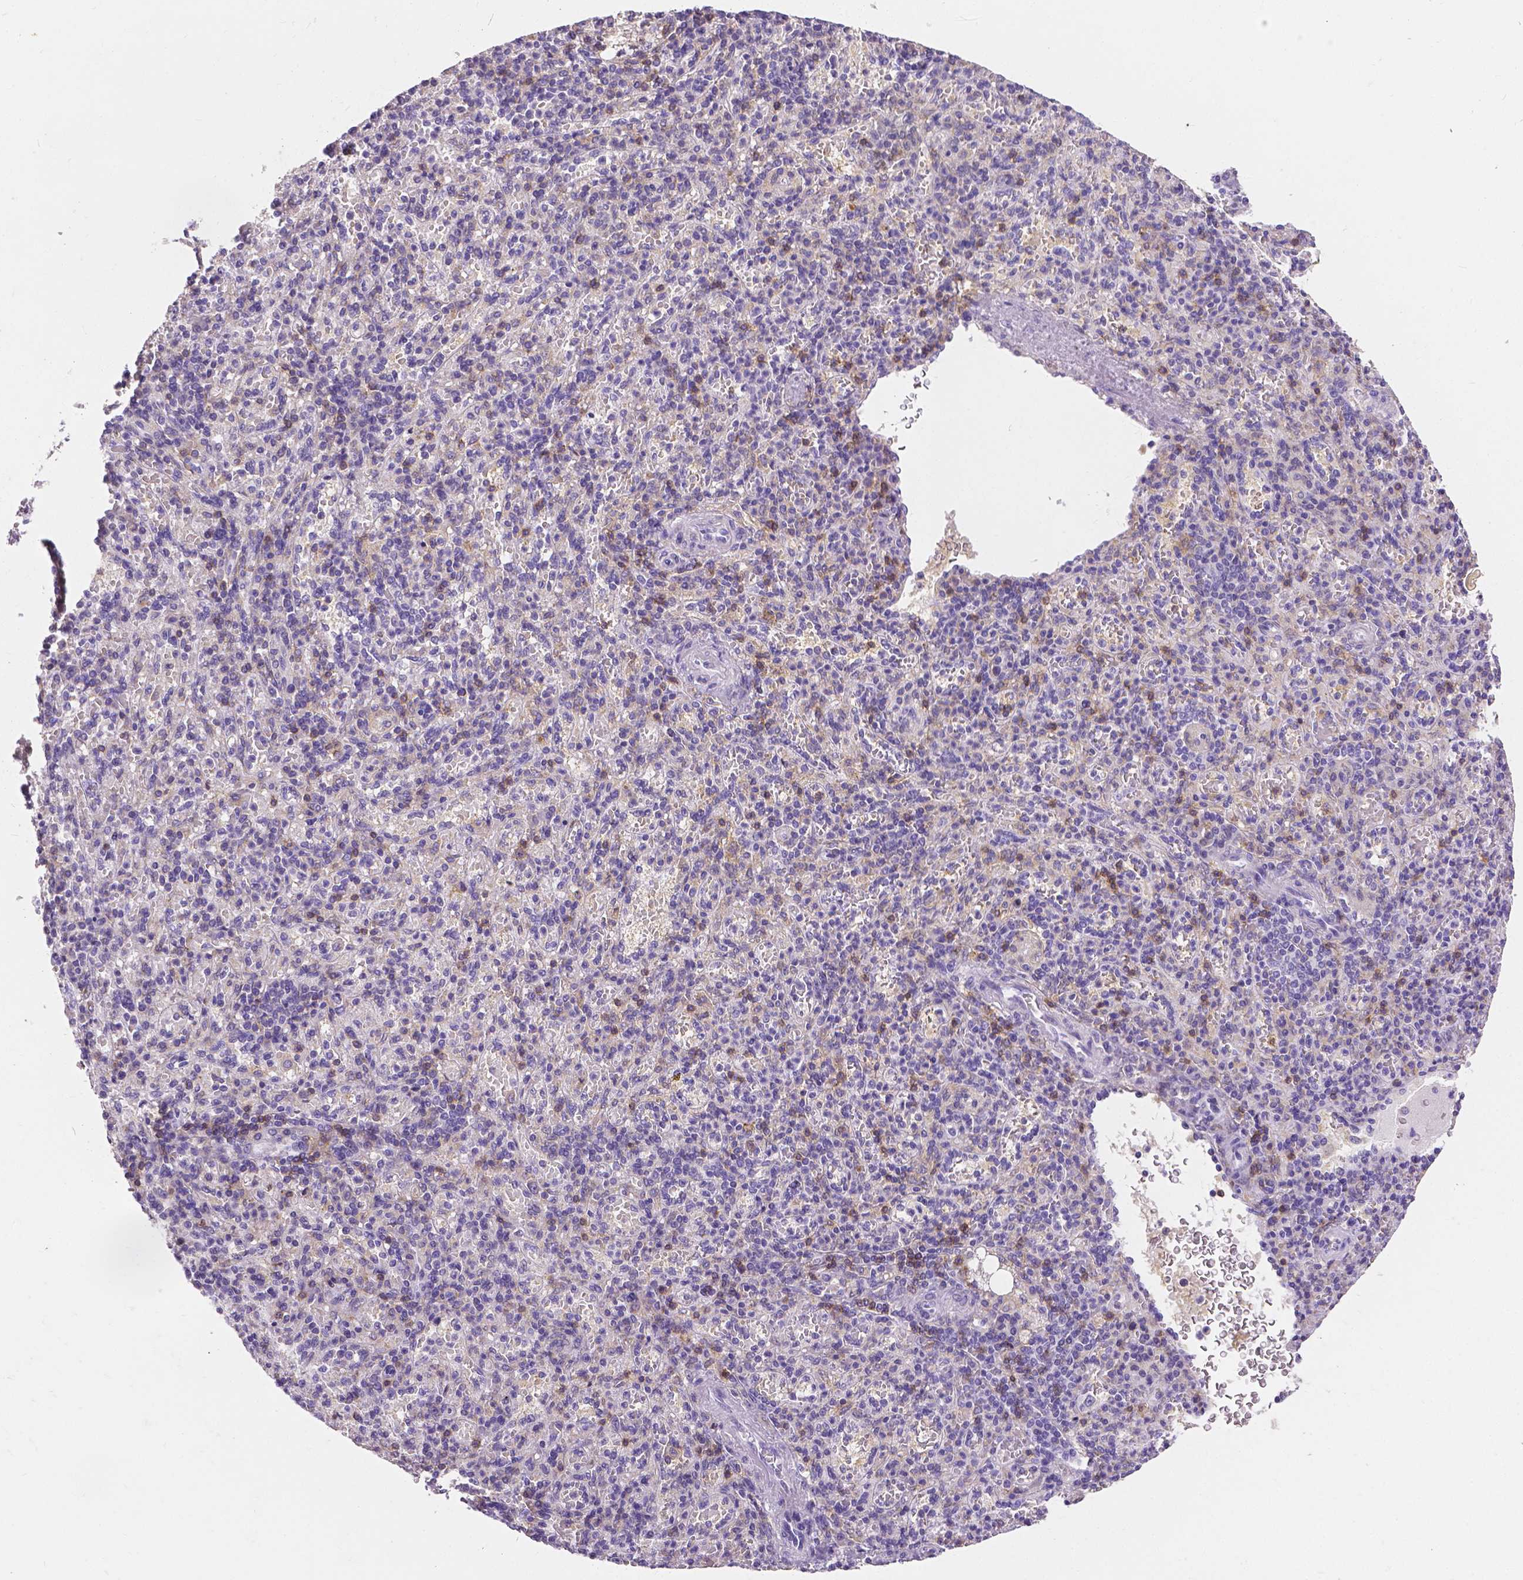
{"staining": {"intensity": "strong", "quantity": "<25%", "location": "cytoplasmic/membranous"}, "tissue": "spleen", "cell_type": "Cells in red pulp", "image_type": "normal", "snomed": [{"axis": "morphology", "description": "Normal tissue, NOS"}, {"axis": "topography", "description": "Spleen"}], "caption": "Normal spleen reveals strong cytoplasmic/membranous staining in about <25% of cells in red pulp.", "gene": "CD4", "patient": {"sex": "female", "age": 74}}